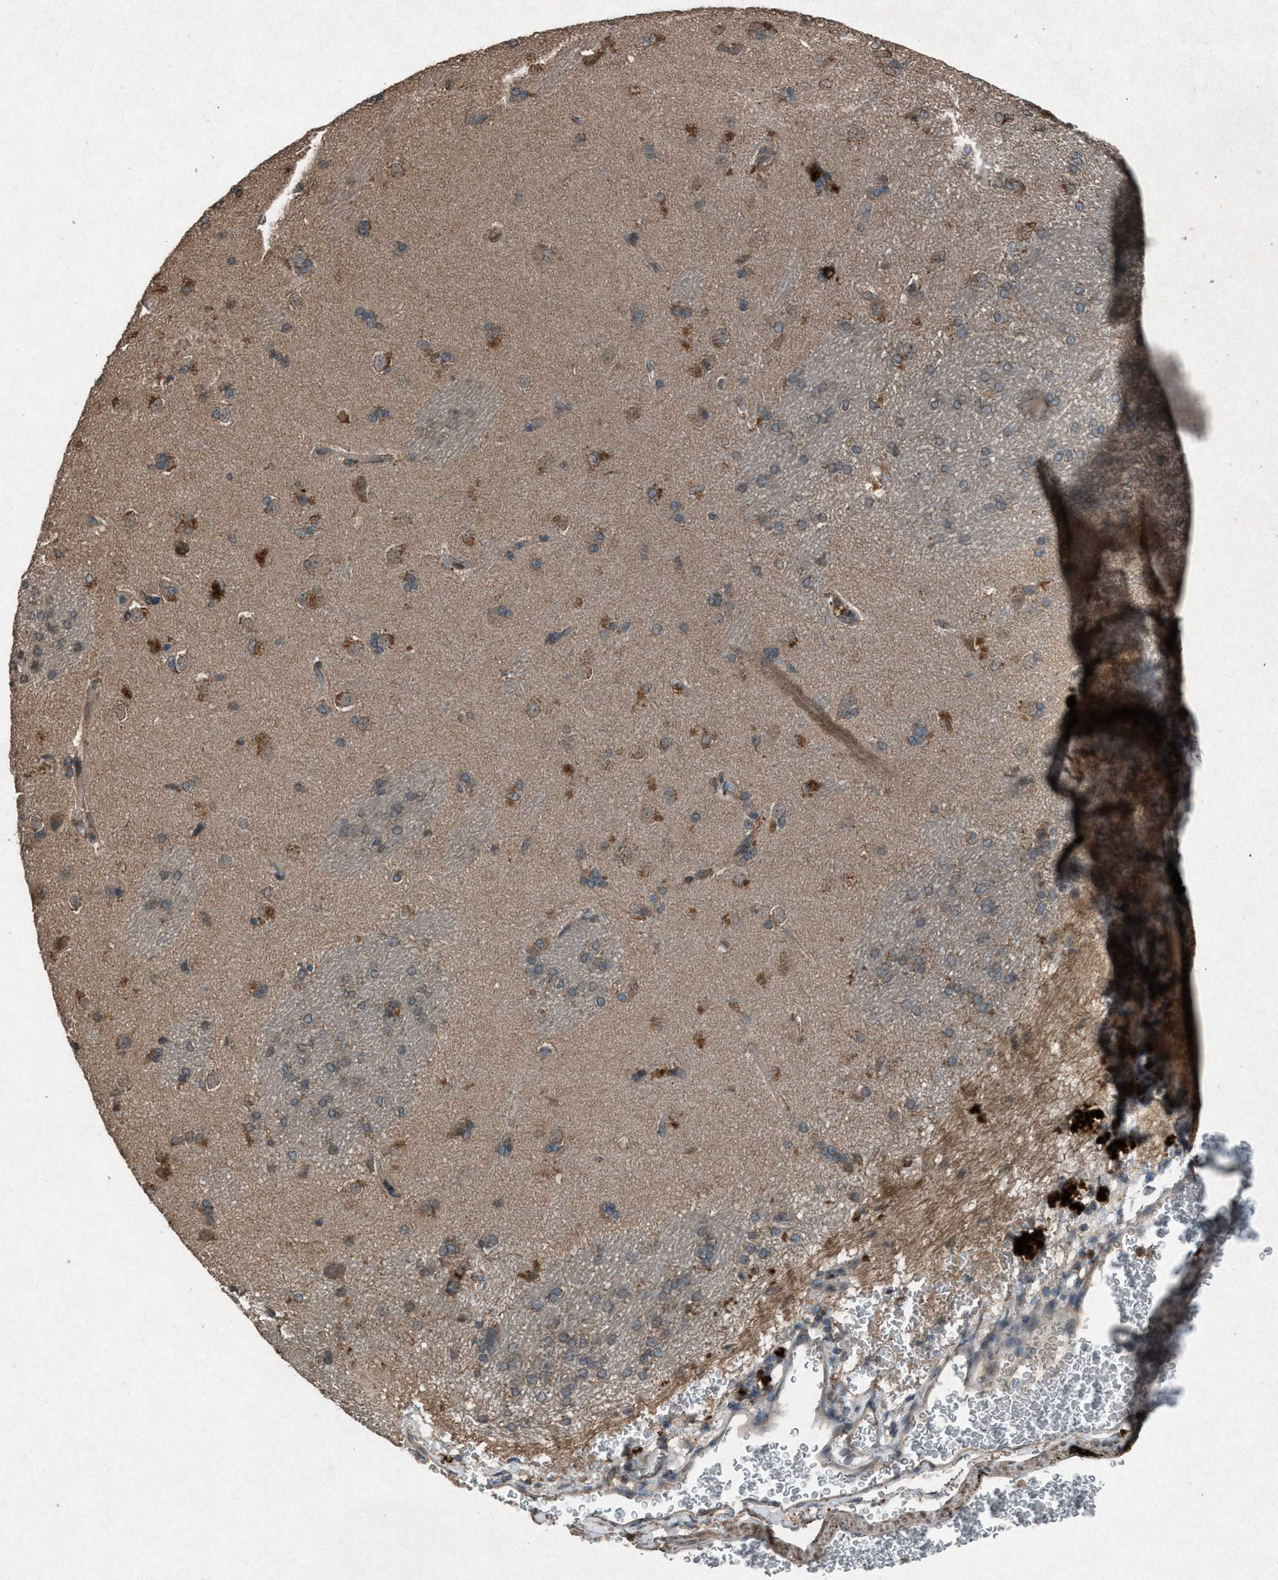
{"staining": {"intensity": "moderate", "quantity": "25%-75%", "location": "cytoplasmic/membranous"}, "tissue": "caudate", "cell_type": "Glial cells", "image_type": "normal", "snomed": [{"axis": "morphology", "description": "Normal tissue, NOS"}, {"axis": "topography", "description": "Lateral ventricle wall"}], "caption": "Immunohistochemistry photomicrograph of normal human caudate stained for a protein (brown), which displays medium levels of moderate cytoplasmic/membranous expression in about 25%-75% of glial cells.", "gene": "CALR", "patient": {"sex": "female", "age": 19}}